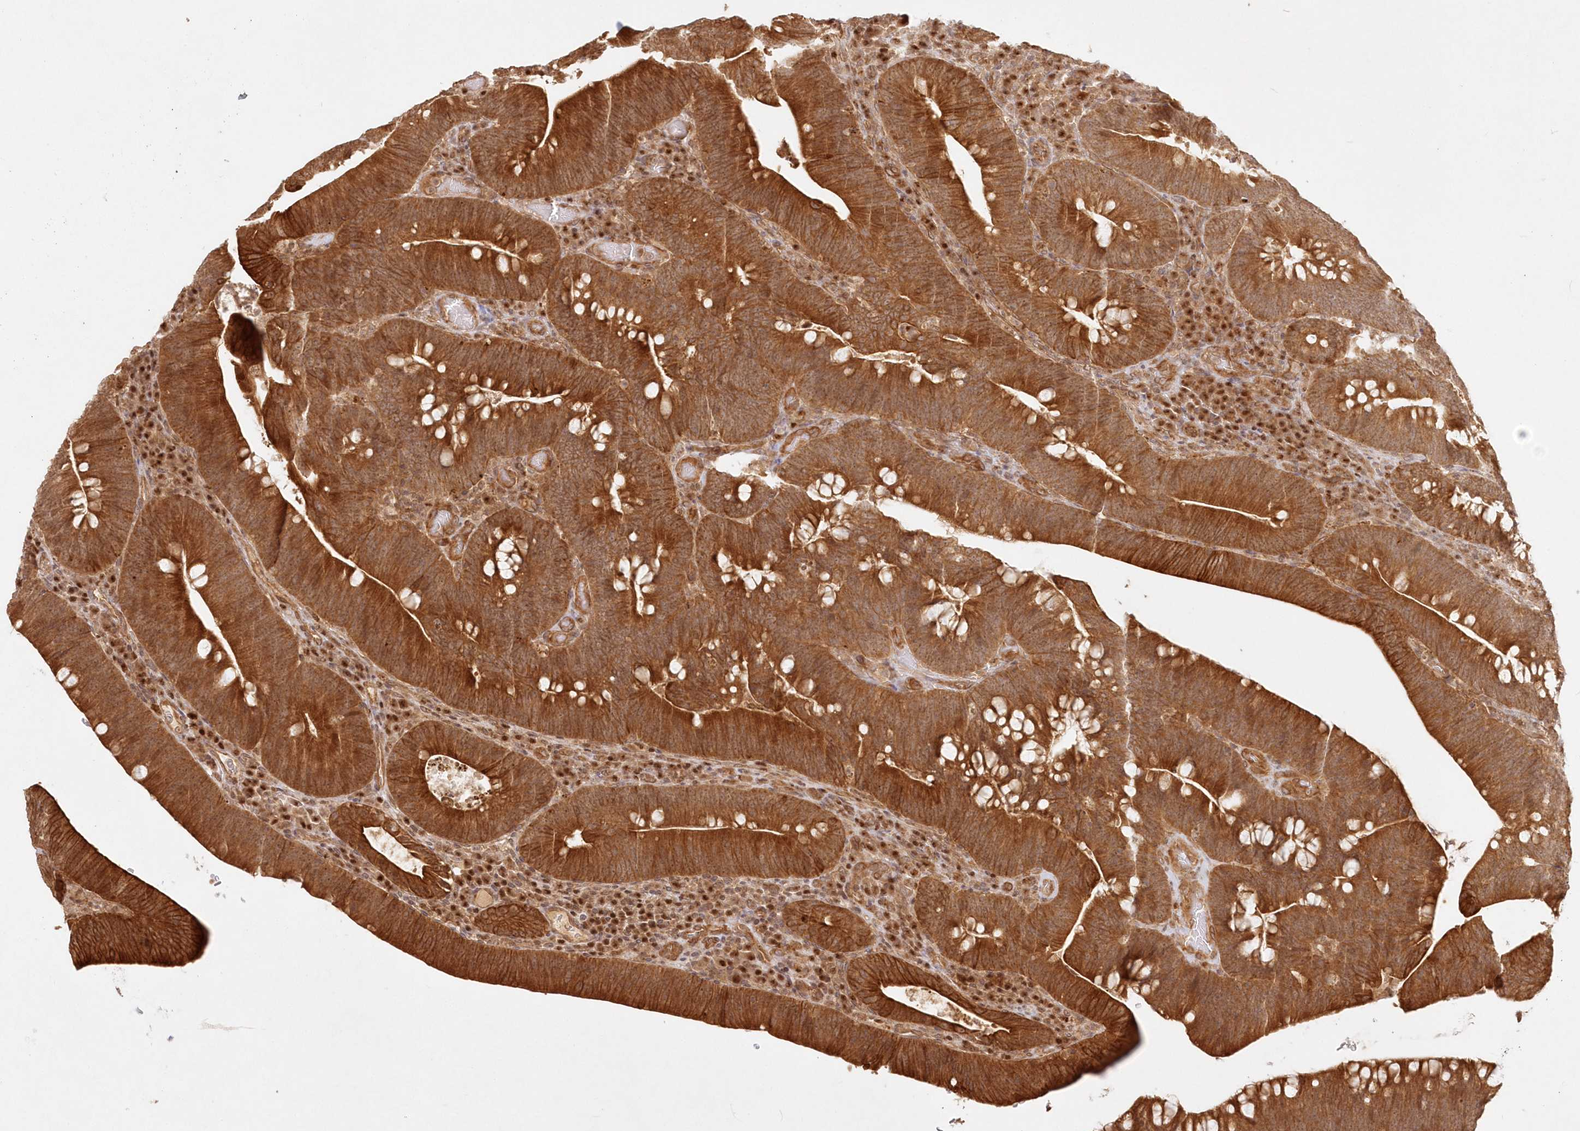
{"staining": {"intensity": "strong", "quantity": ">75%", "location": "cytoplasmic/membranous"}, "tissue": "colorectal cancer", "cell_type": "Tumor cells", "image_type": "cancer", "snomed": [{"axis": "morphology", "description": "Normal tissue, NOS"}, {"axis": "topography", "description": "Colon"}], "caption": "Immunohistochemistry (IHC) micrograph of colorectal cancer stained for a protein (brown), which reveals high levels of strong cytoplasmic/membranous staining in approximately >75% of tumor cells.", "gene": "KIAA0232", "patient": {"sex": "female", "age": 82}}